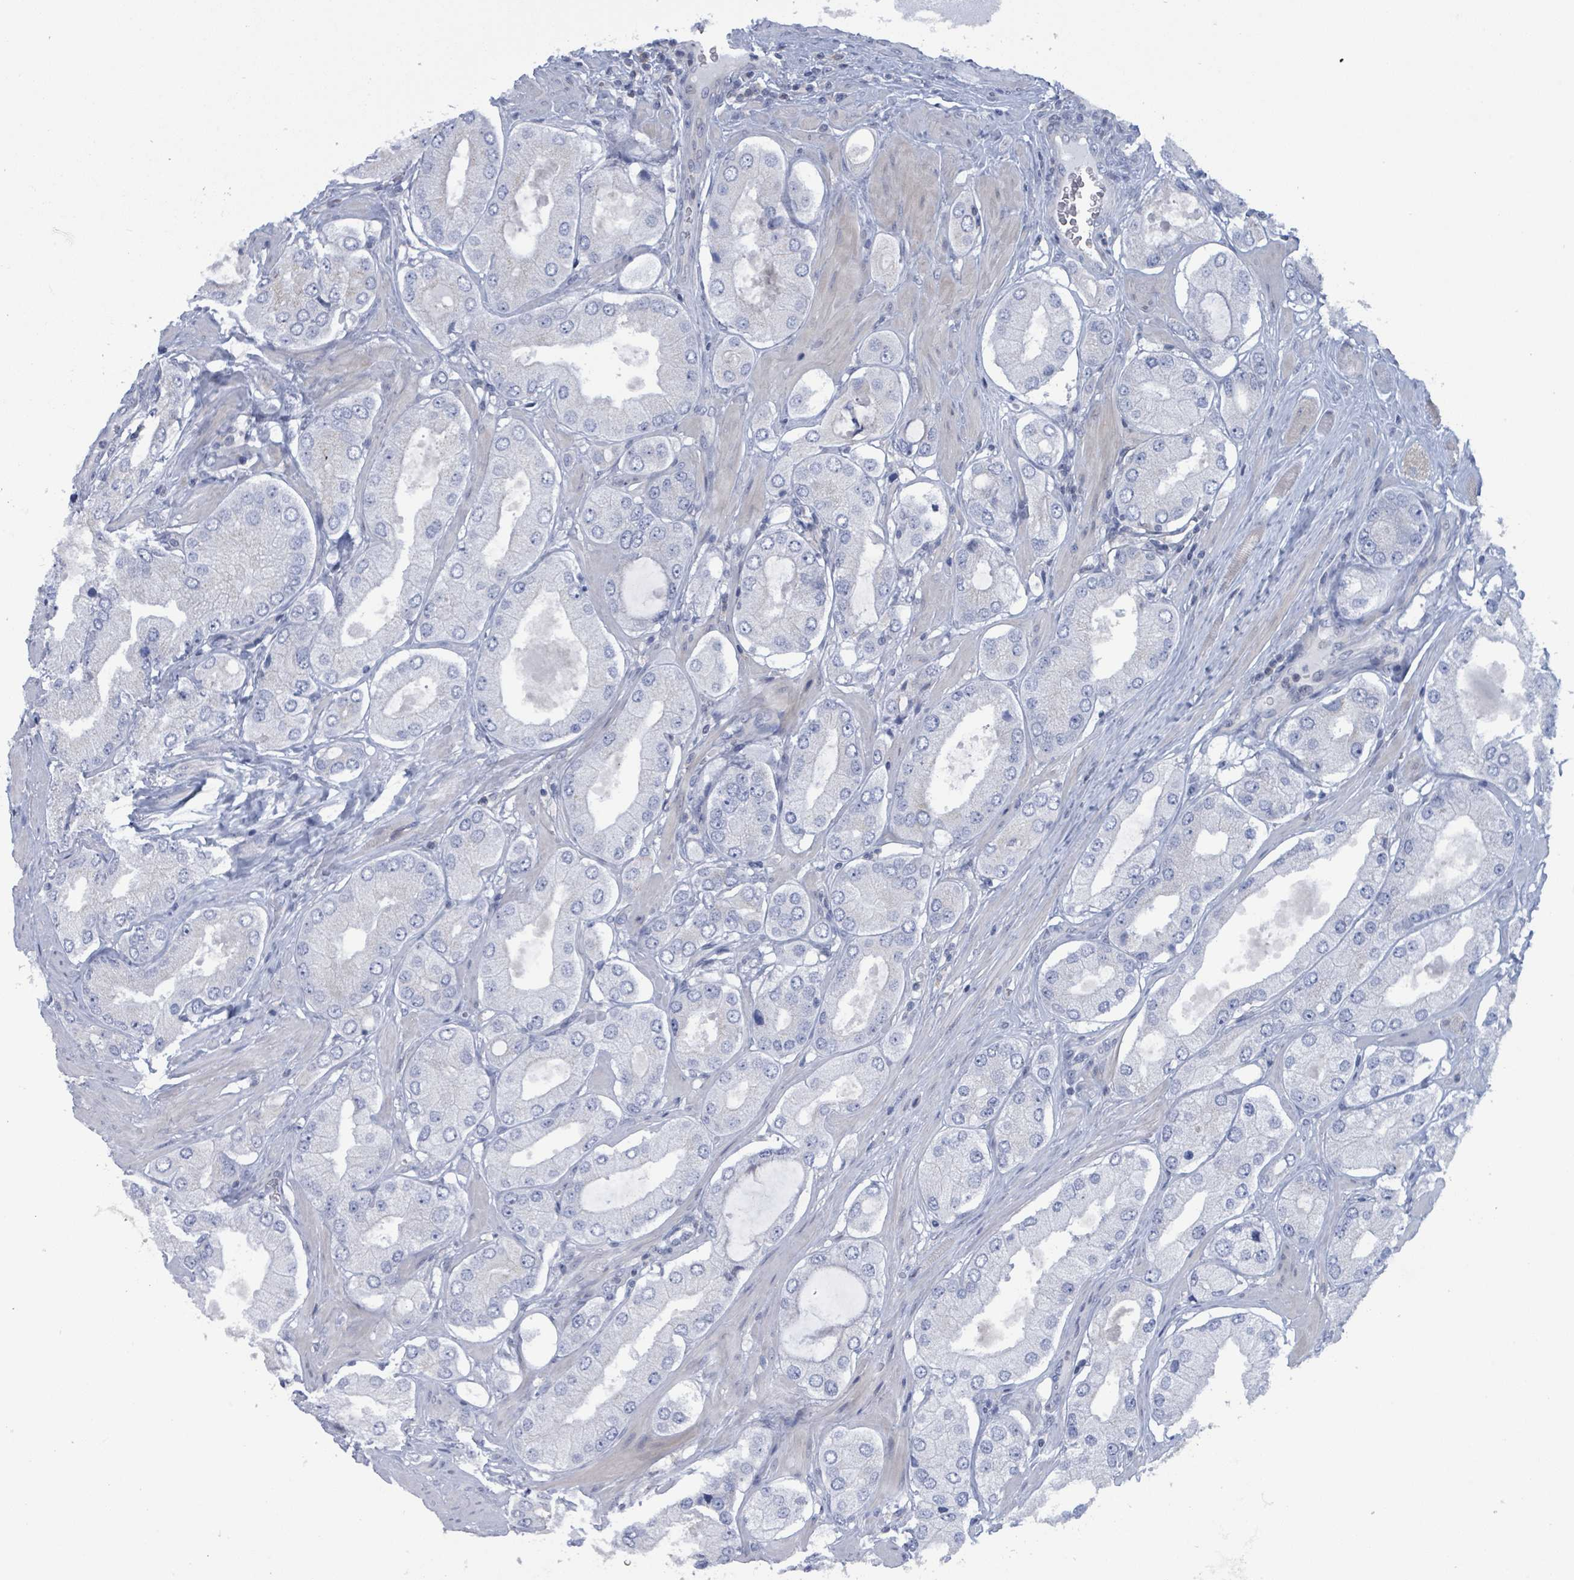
{"staining": {"intensity": "negative", "quantity": "none", "location": "none"}, "tissue": "prostate cancer", "cell_type": "Tumor cells", "image_type": "cancer", "snomed": [{"axis": "morphology", "description": "Adenocarcinoma, Low grade"}, {"axis": "topography", "description": "Prostate"}], "caption": "DAB (3,3'-diaminobenzidine) immunohistochemical staining of prostate low-grade adenocarcinoma demonstrates no significant positivity in tumor cells.", "gene": "DGKZ", "patient": {"sex": "male", "age": 42}}